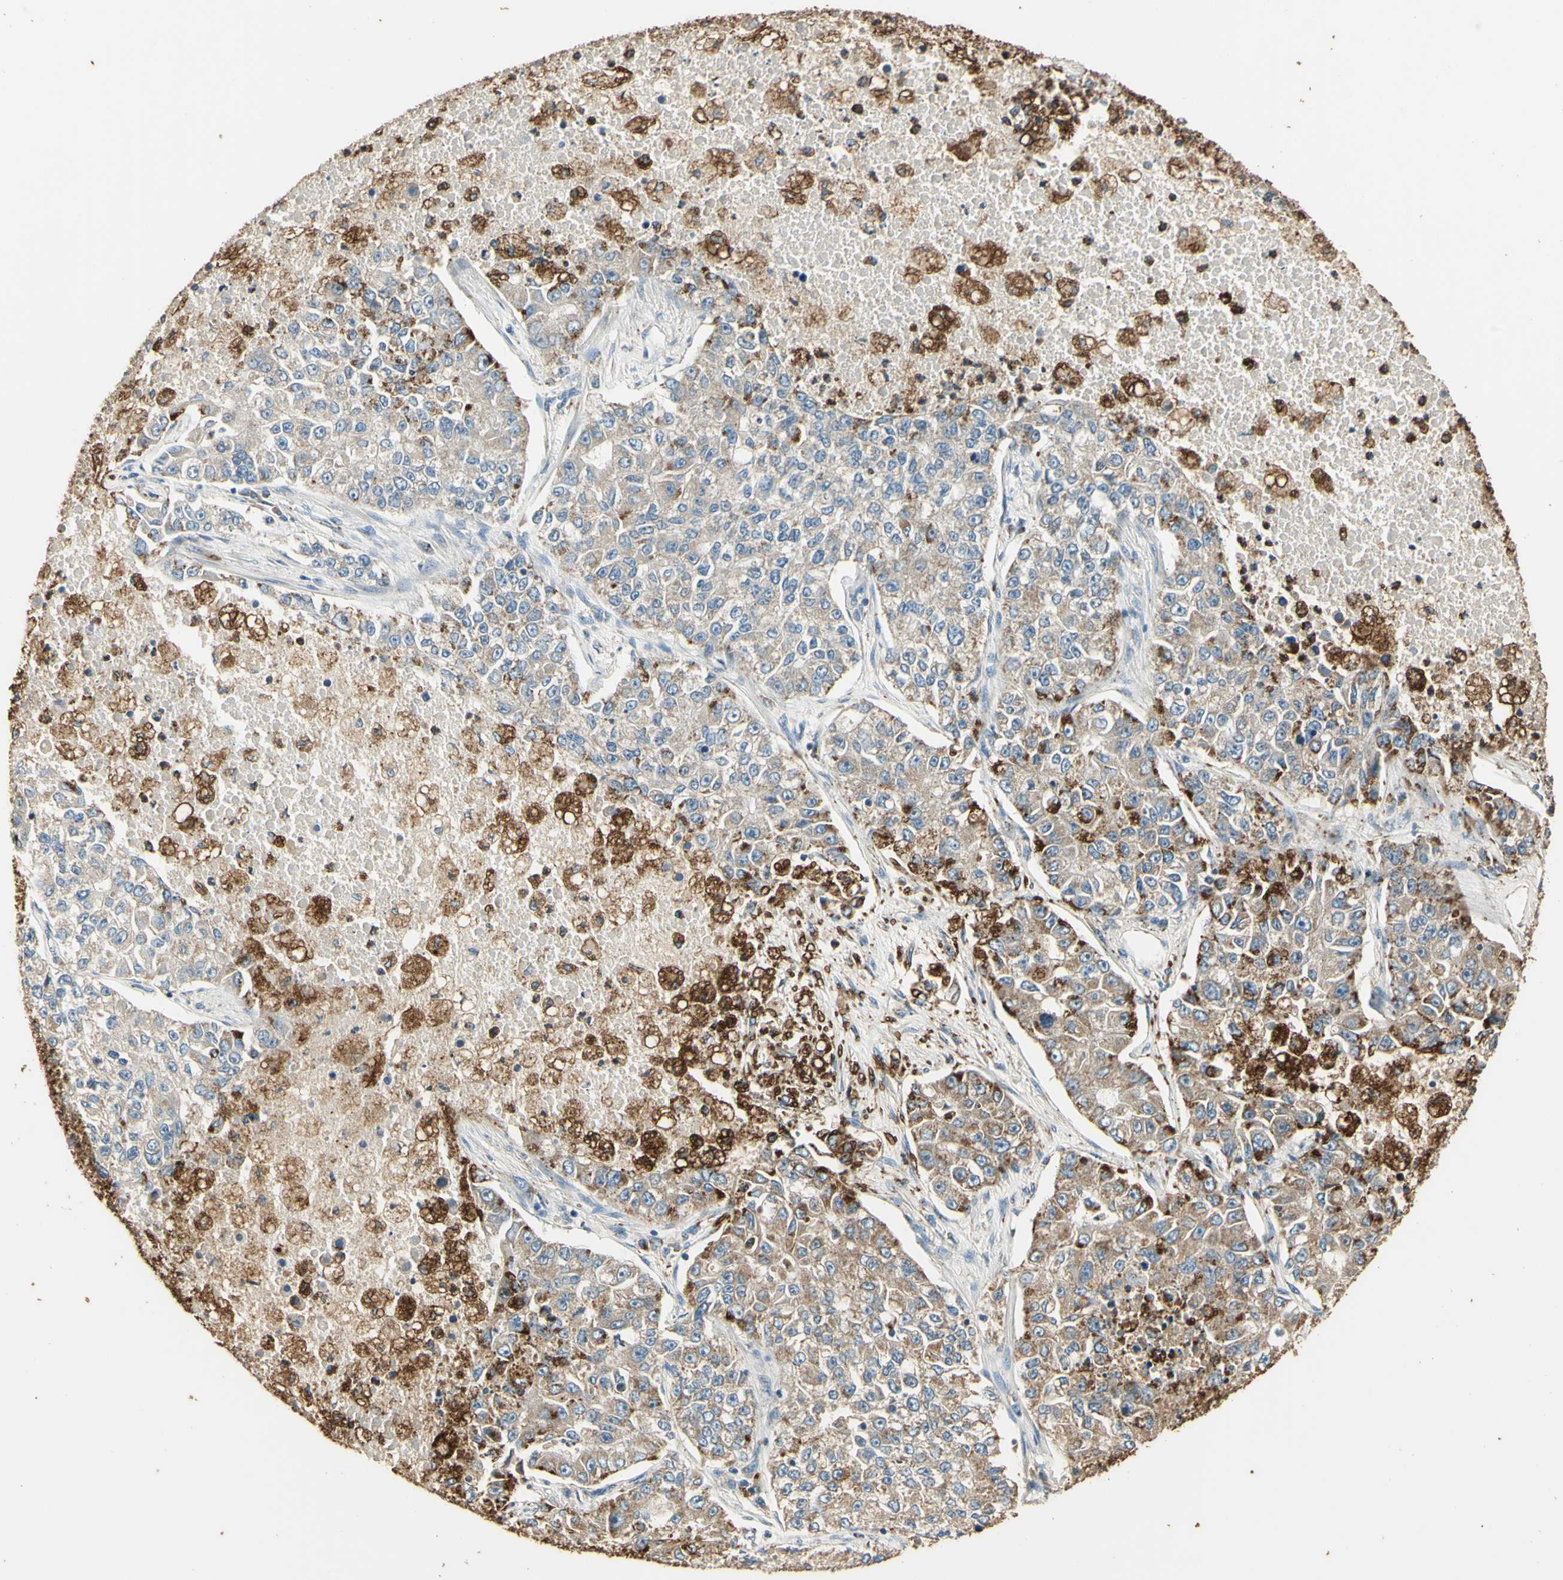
{"staining": {"intensity": "moderate", "quantity": "25%-75%", "location": "cytoplasmic/membranous"}, "tissue": "lung cancer", "cell_type": "Tumor cells", "image_type": "cancer", "snomed": [{"axis": "morphology", "description": "Adenocarcinoma, NOS"}, {"axis": "topography", "description": "Lung"}], "caption": "Adenocarcinoma (lung) stained with DAB immunohistochemistry (IHC) exhibits medium levels of moderate cytoplasmic/membranous expression in about 25%-75% of tumor cells. The protein is stained brown, and the nuclei are stained in blue (DAB IHC with brightfield microscopy, high magnification).", "gene": "ARHGEF17", "patient": {"sex": "male", "age": 49}}